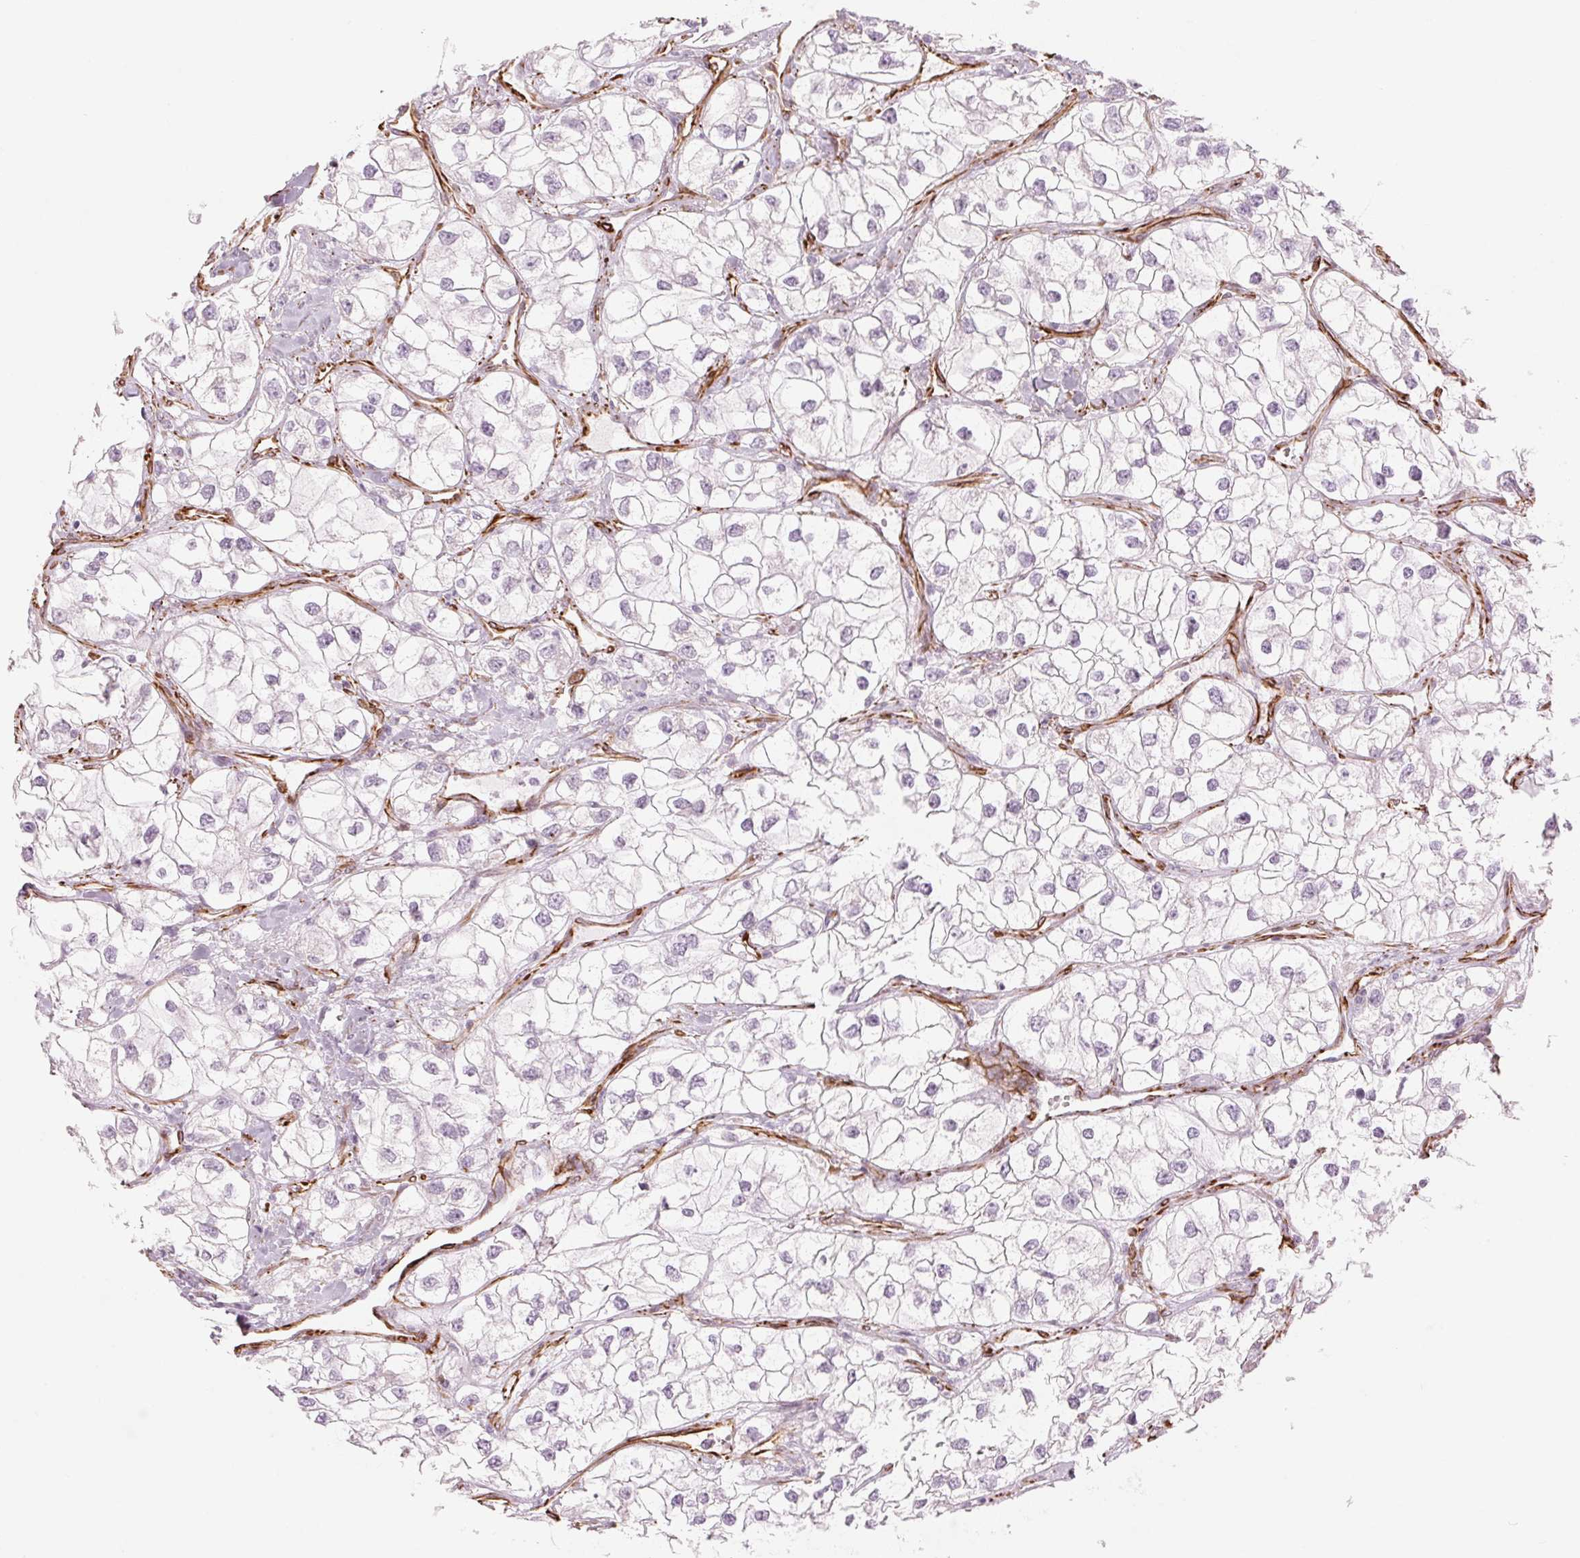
{"staining": {"intensity": "negative", "quantity": "none", "location": "none"}, "tissue": "renal cancer", "cell_type": "Tumor cells", "image_type": "cancer", "snomed": [{"axis": "morphology", "description": "Adenocarcinoma, NOS"}, {"axis": "topography", "description": "Kidney"}], "caption": "Immunohistochemical staining of human adenocarcinoma (renal) exhibits no significant expression in tumor cells. (Stains: DAB (3,3'-diaminobenzidine) immunohistochemistry (IHC) with hematoxylin counter stain, Microscopy: brightfield microscopy at high magnification).", "gene": "CLPS", "patient": {"sex": "male", "age": 59}}